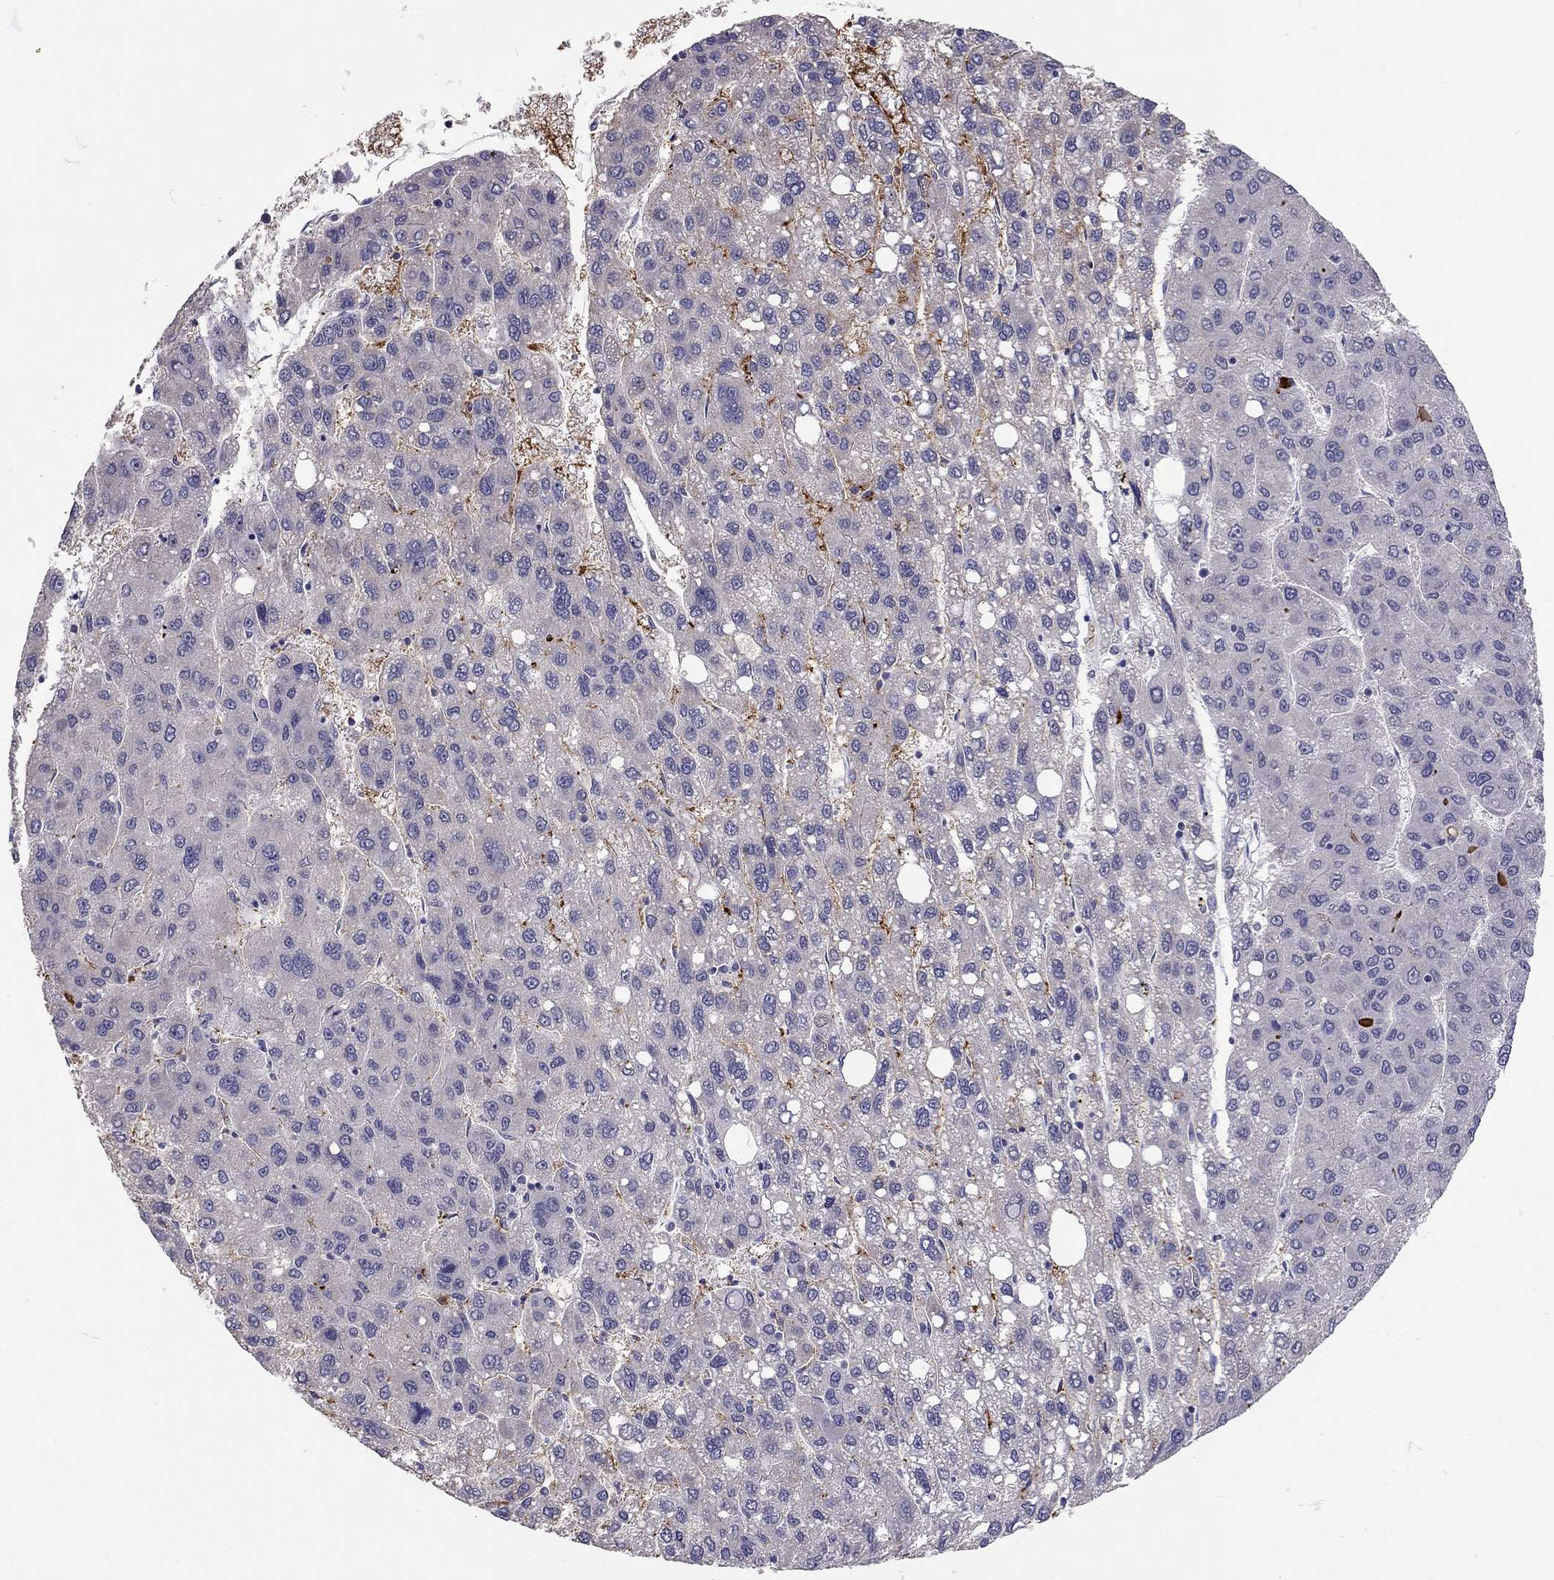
{"staining": {"intensity": "negative", "quantity": "none", "location": "none"}, "tissue": "liver cancer", "cell_type": "Tumor cells", "image_type": "cancer", "snomed": [{"axis": "morphology", "description": "Carcinoma, Hepatocellular, NOS"}, {"axis": "topography", "description": "Liver"}], "caption": "A high-resolution histopathology image shows IHC staining of liver cancer (hepatocellular carcinoma), which demonstrates no significant positivity in tumor cells. Brightfield microscopy of immunohistochemistry stained with DAB (3,3'-diaminobenzidine) (brown) and hematoxylin (blue), captured at high magnification.", "gene": "SCARB1", "patient": {"sex": "female", "age": 82}}